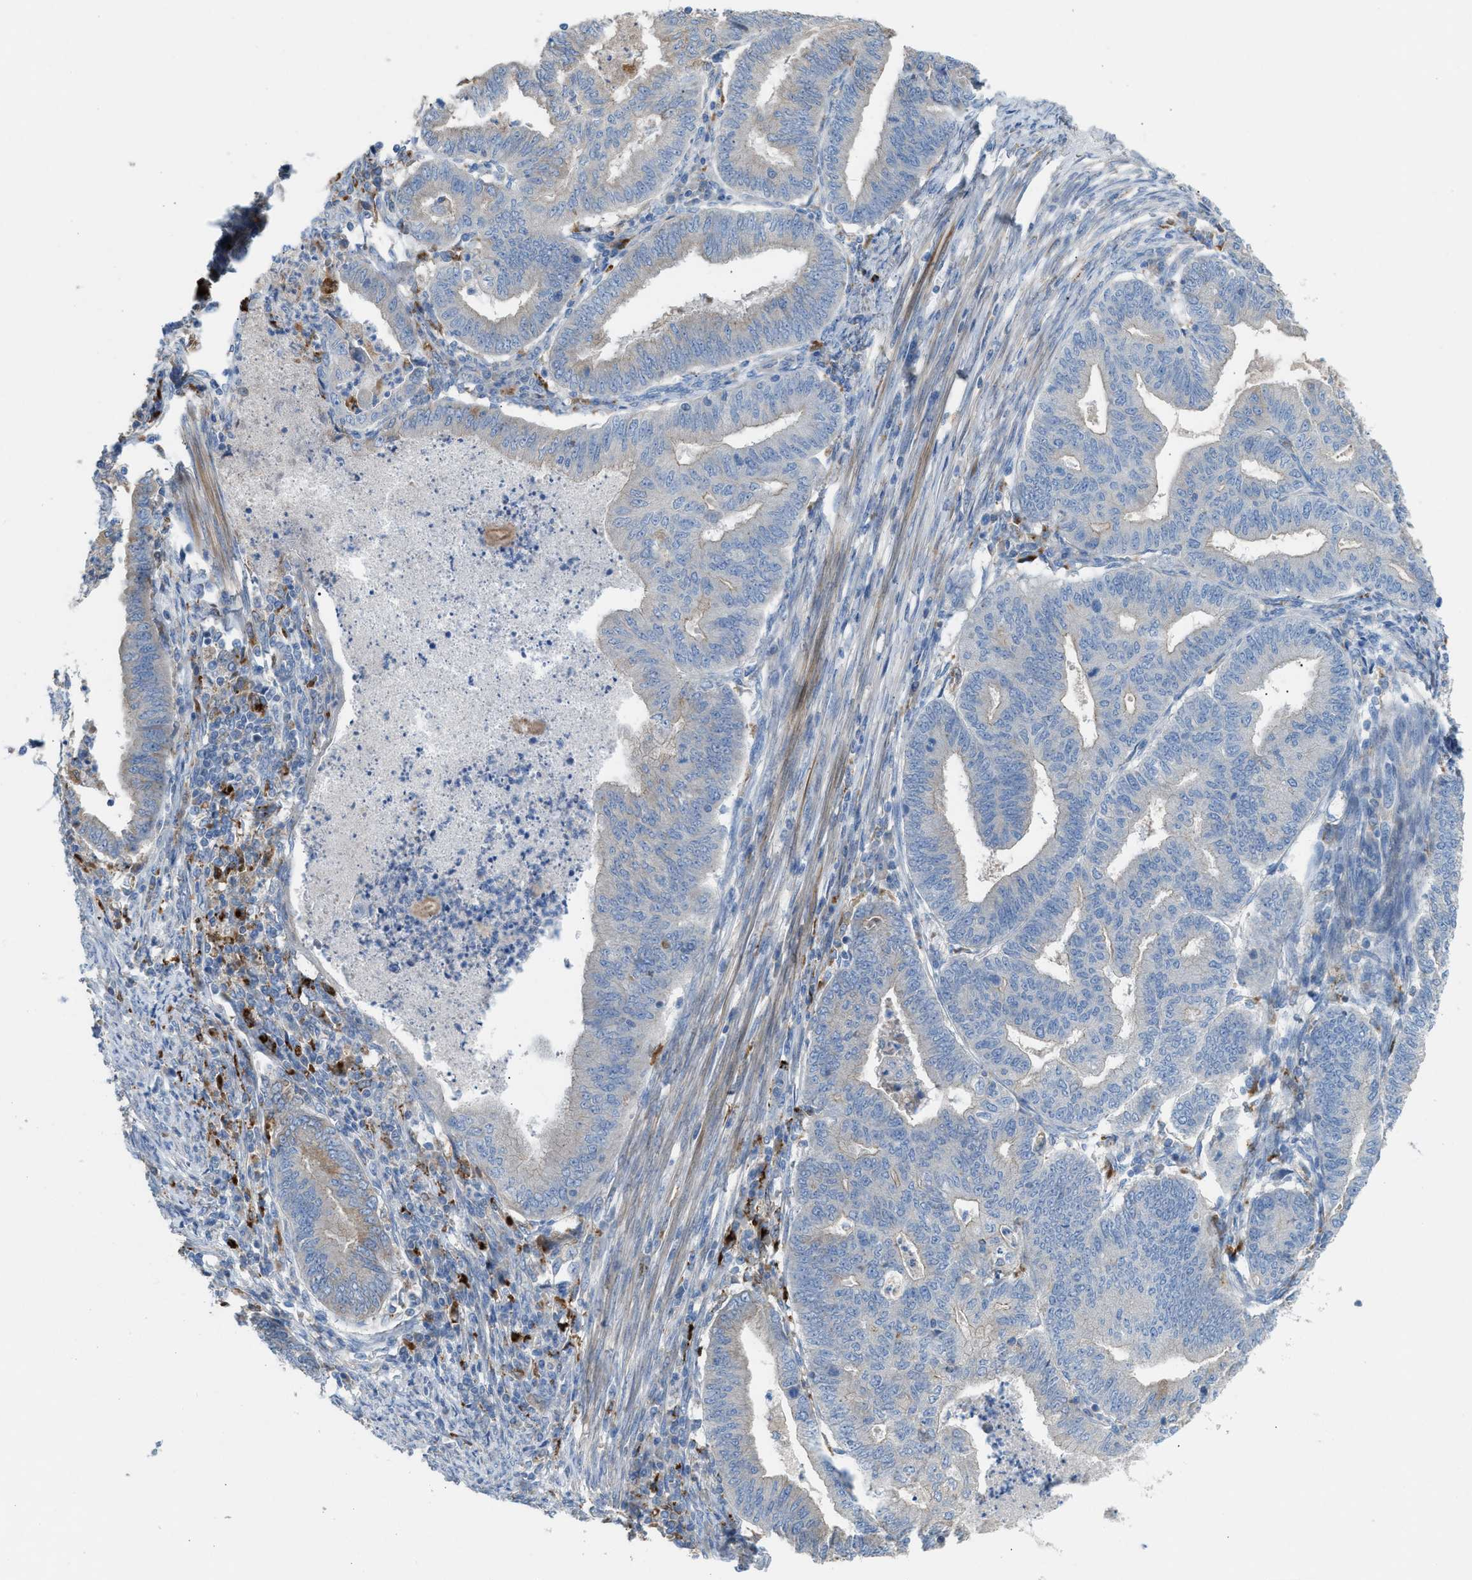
{"staining": {"intensity": "weak", "quantity": "<25%", "location": "cytoplasmic/membranous"}, "tissue": "endometrial cancer", "cell_type": "Tumor cells", "image_type": "cancer", "snomed": [{"axis": "morphology", "description": "Polyp, NOS"}, {"axis": "morphology", "description": "Adenocarcinoma, NOS"}, {"axis": "morphology", "description": "Adenoma, NOS"}, {"axis": "topography", "description": "Endometrium"}], "caption": "Immunohistochemistry (IHC) histopathology image of neoplastic tissue: human endometrial cancer stained with DAB demonstrates no significant protein staining in tumor cells. (DAB (3,3'-diaminobenzidine) immunohistochemistry (IHC), high magnification).", "gene": "AOAH", "patient": {"sex": "female", "age": 79}}